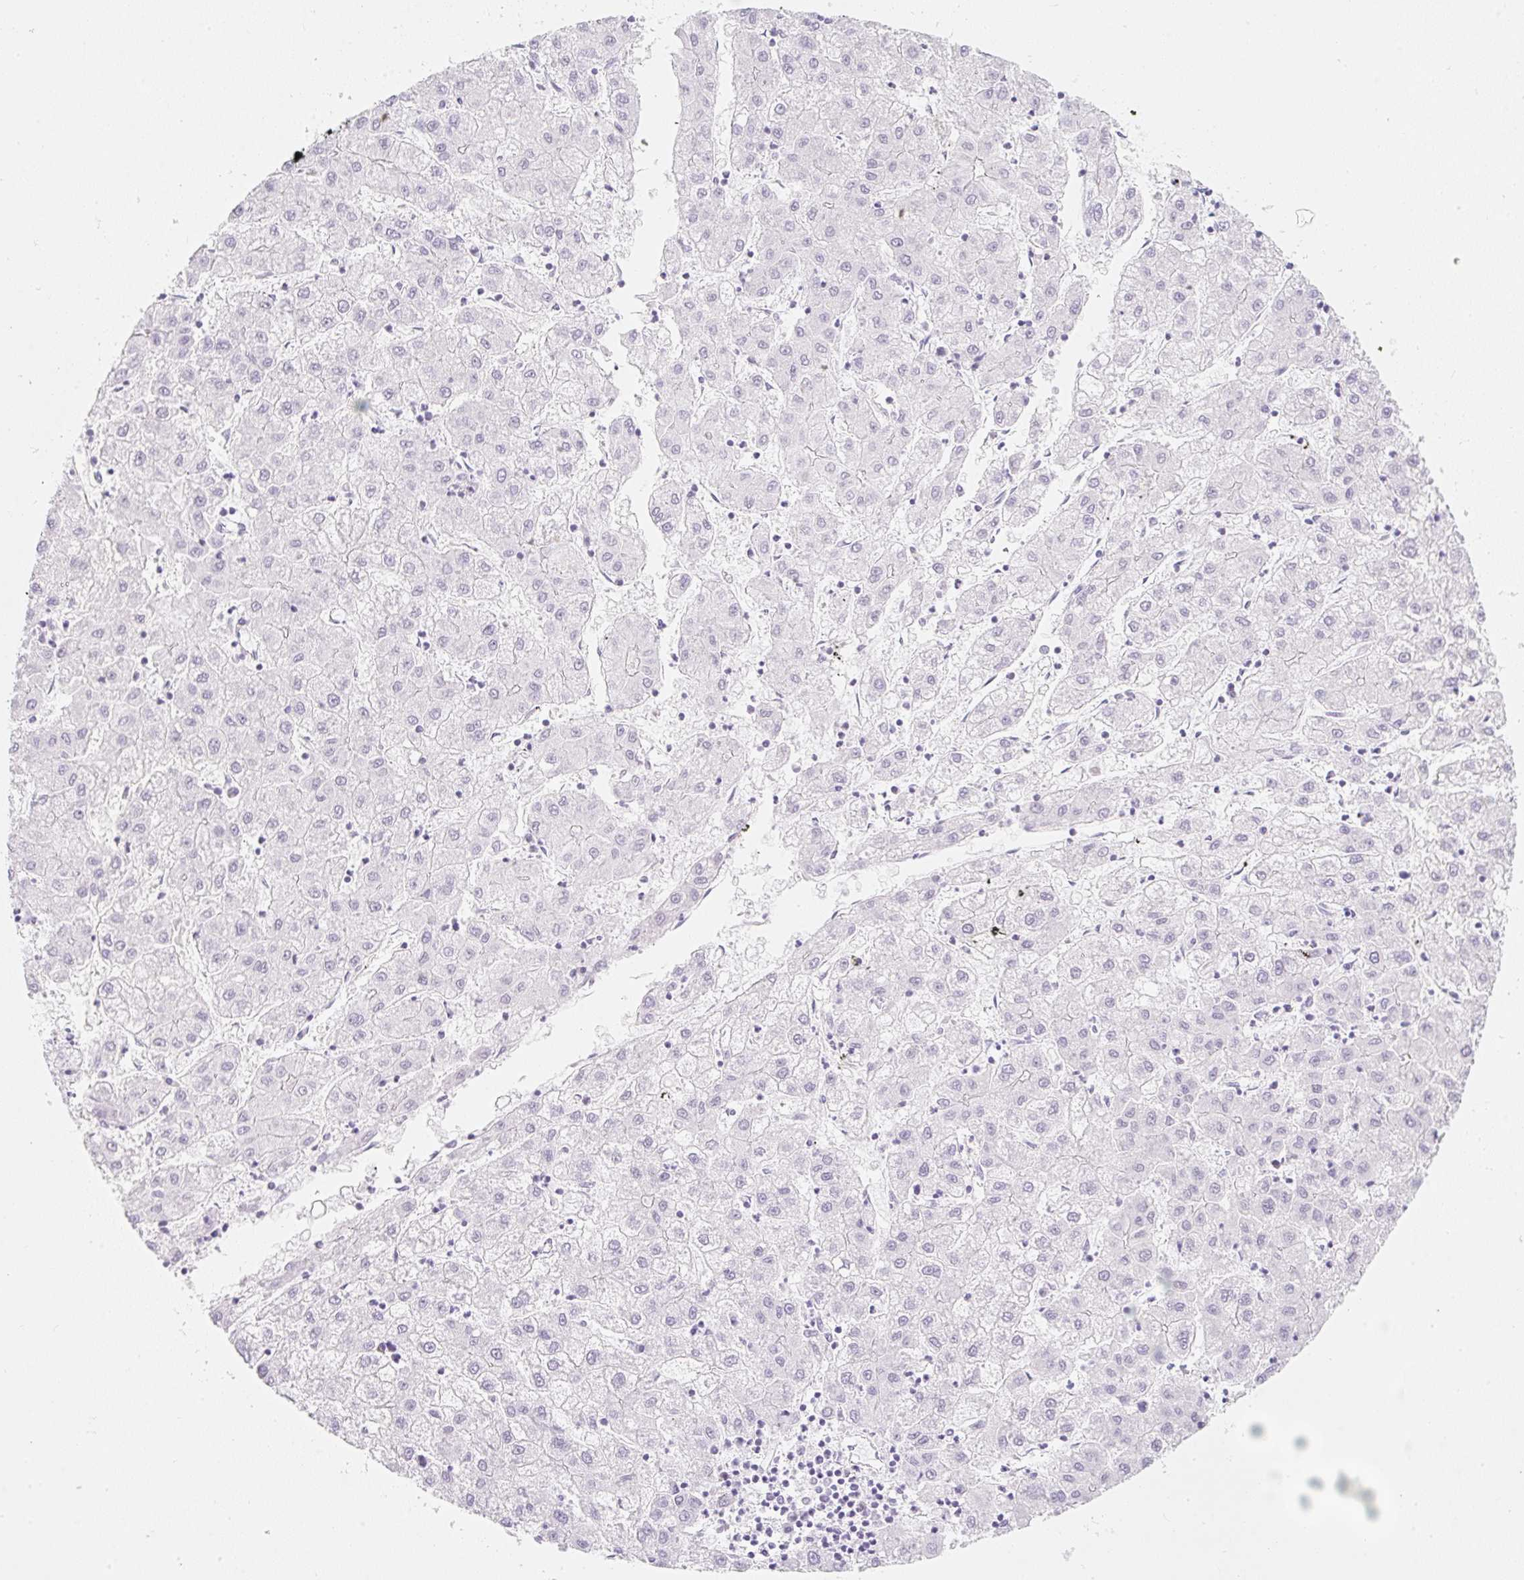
{"staining": {"intensity": "negative", "quantity": "none", "location": "none"}, "tissue": "liver cancer", "cell_type": "Tumor cells", "image_type": "cancer", "snomed": [{"axis": "morphology", "description": "Carcinoma, Hepatocellular, NOS"}, {"axis": "topography", "description": "Liver"}], "caption": "Immunohistochemistry (IHC) image of neoplastic tissue: liver cancer stained with DAB (3,3'-diaminobenzidine) exhibits no significant protein staining in tumor cells.", "gene": "ZNF689", "patient": {"sex": "male", "age": 72}}